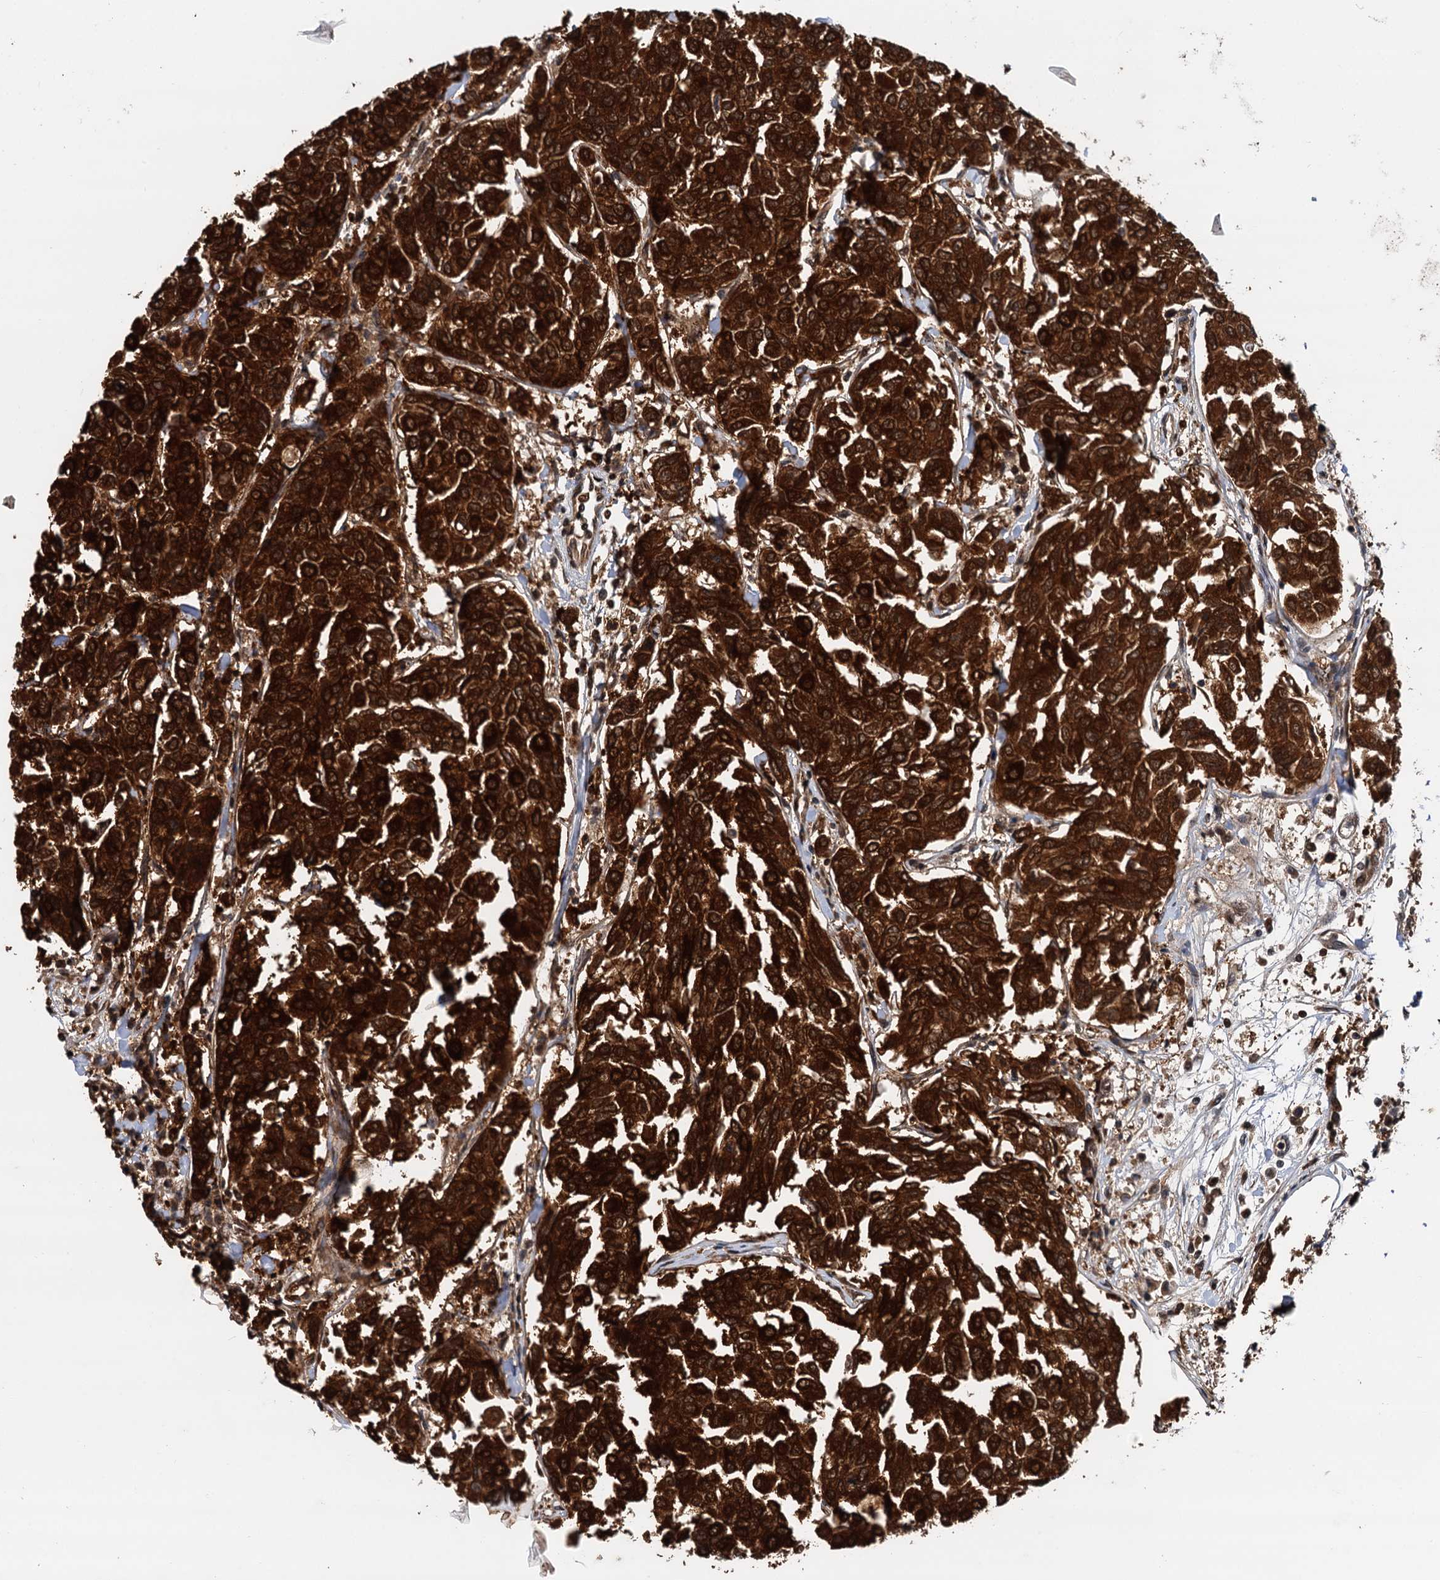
{"staining": {"intensity": "strong", "quantity": ">75%", "location": "cytoplasmic/membranous"}, "tissue": "breast cancer", "cell_type": "Tumor cells", "image_type": "cancer", "snomed": [{"axis": "morphology", "description": "Duct carcinoma"}, {"axis": "topography", "description": "Breast"}], "caption": "An IHC image of neoplastic tissue is shown. Protein staining in brown labels strong cytoplasmic/membranous positivity in breast cancer (invasive ductal carcinoma) within tumor cells. The protein is shown in brown color, while the nuclei are stained blue.", "gene": "STUB1", "patient": {"sex": "female", "age": 55}}